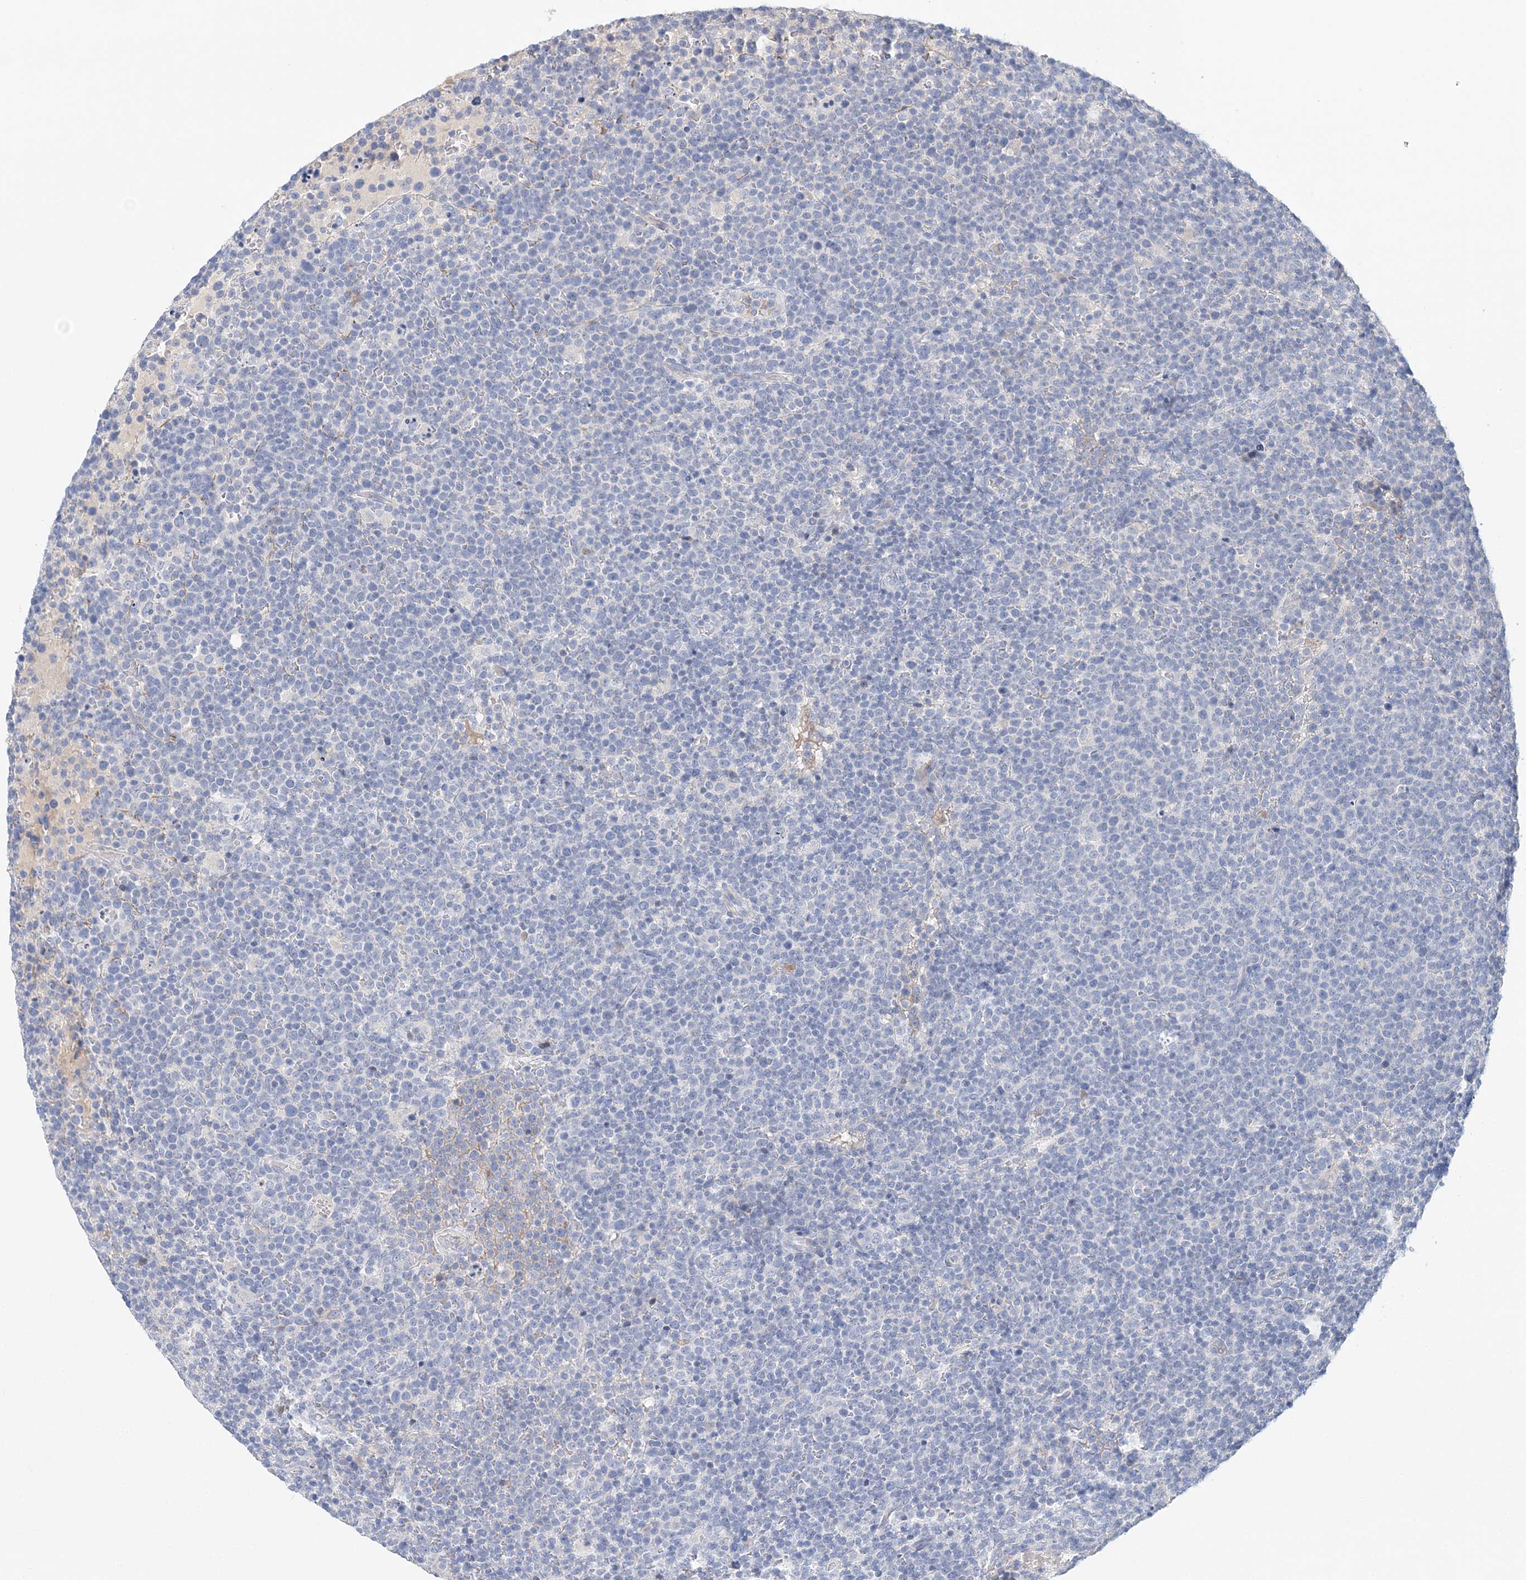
{"staining": {"intensity": "negative", "quantity": "none", "location": "none"}, "tissue": "lymphoma", "cell_type": "Tumor cells", "image_type": "cancer", "snomed": [{"axis": "morphology", "description": "Malignant lymphoma, non-Hodgkin's type, High grade"}, {"axis": "topography", "description": "Lymph node"}], "caption": "IHC image of lymphoma stained for a protein (brown), which shows no expression in tumor cells.", "gene": "LRRIQ4", "patient": {"sex": "male", "age": 61}}